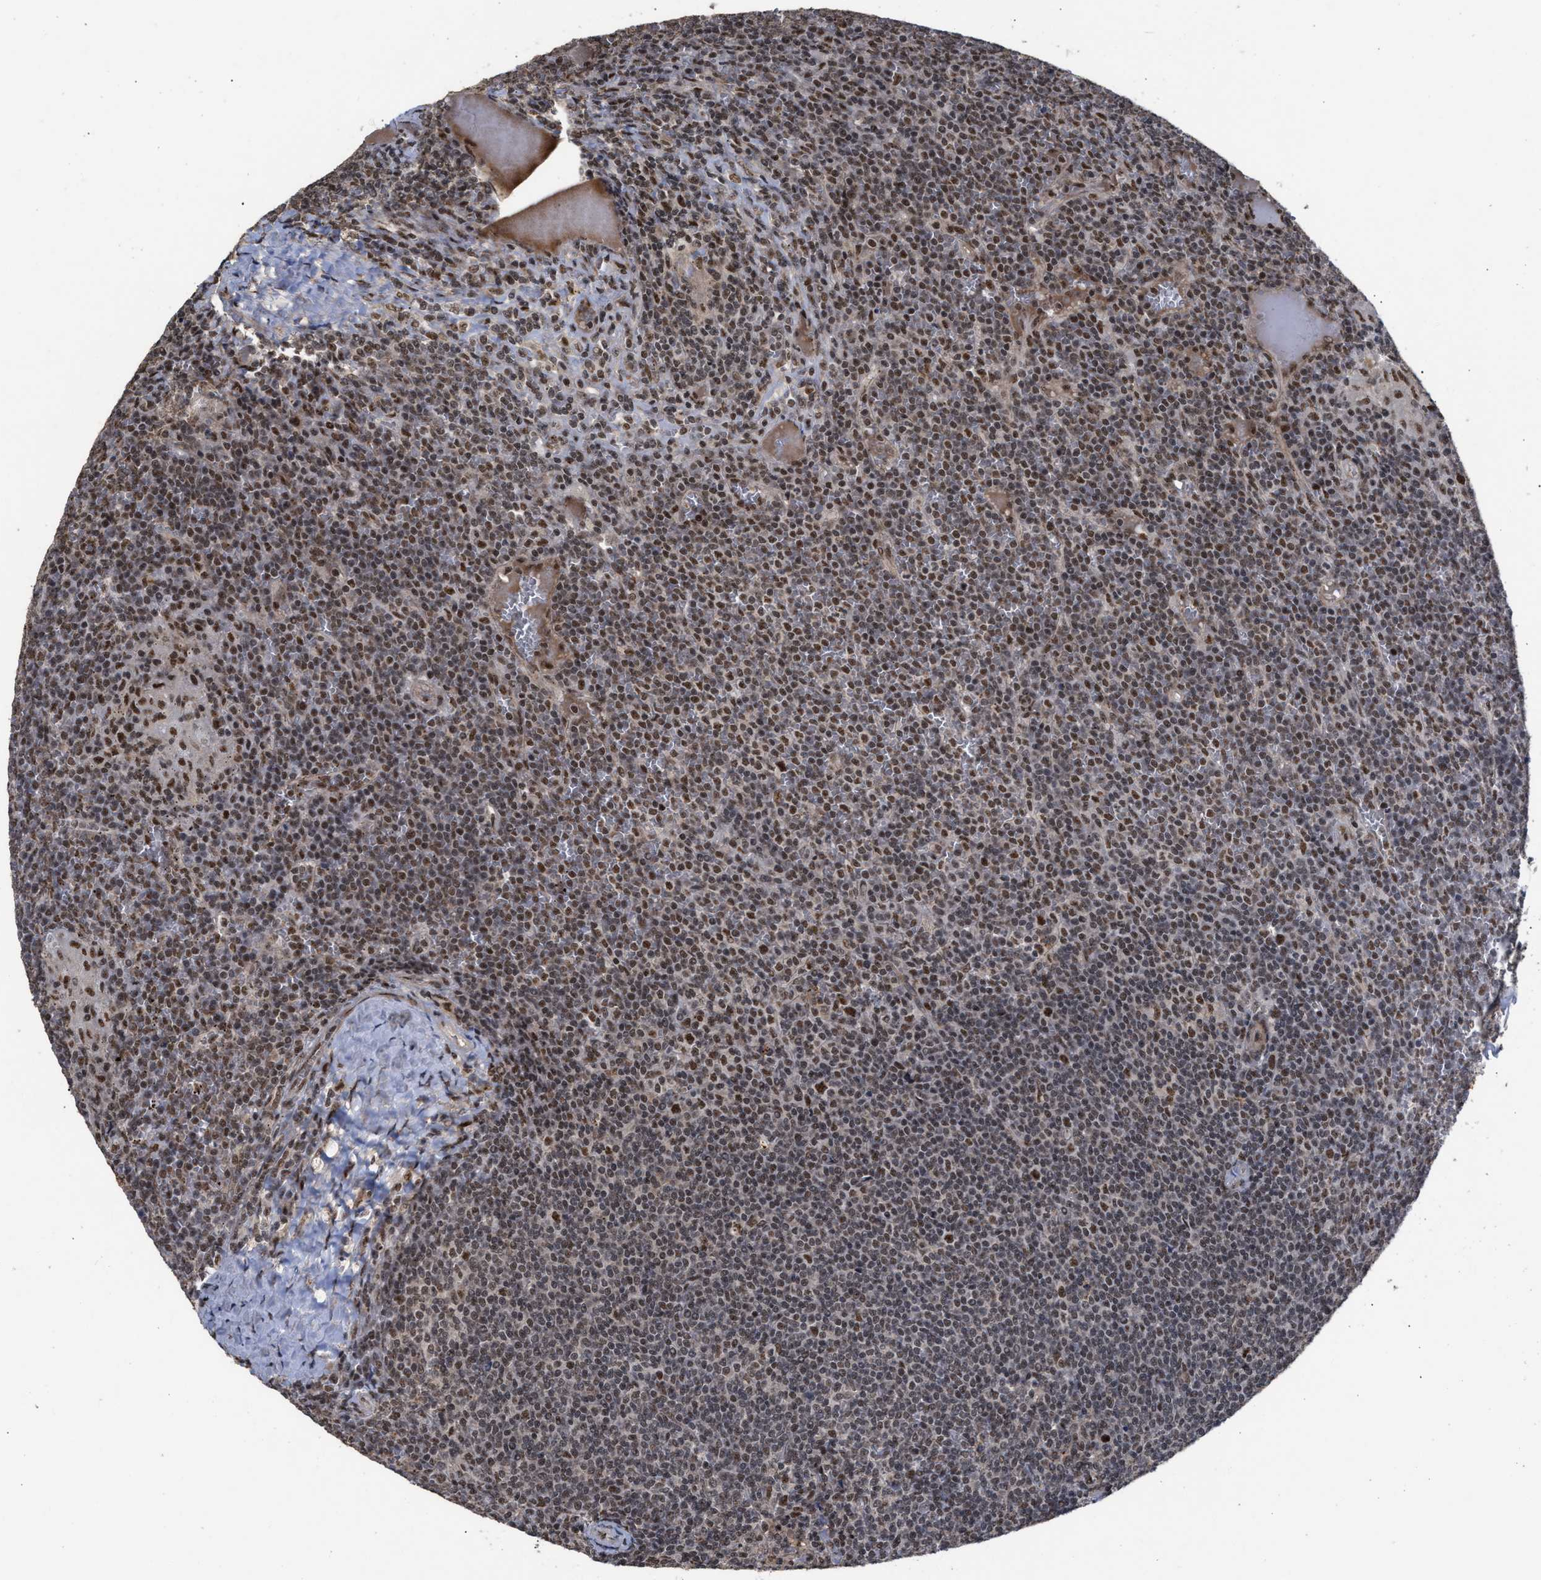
{"staining": {"intensity": "moderate", "quantity": ">75%", "location": "nuclear"}, "tissue": "lymphoma", "cell_type": "Tumor cells", "image_type": "cancer", "snomed": [{"axis": "morphology", "description": "Malignant lymphoma, non-Hodgkin's type, Low grade"}, {"axis": "topography", "description": "Spleen"}], "caption": "Lymphoma stained with IHC reveals moderate nuclear staining in about >75% of tumor cells.", "gene": "EIF4A3", "patient": {"sex": "female", "age": 19}}